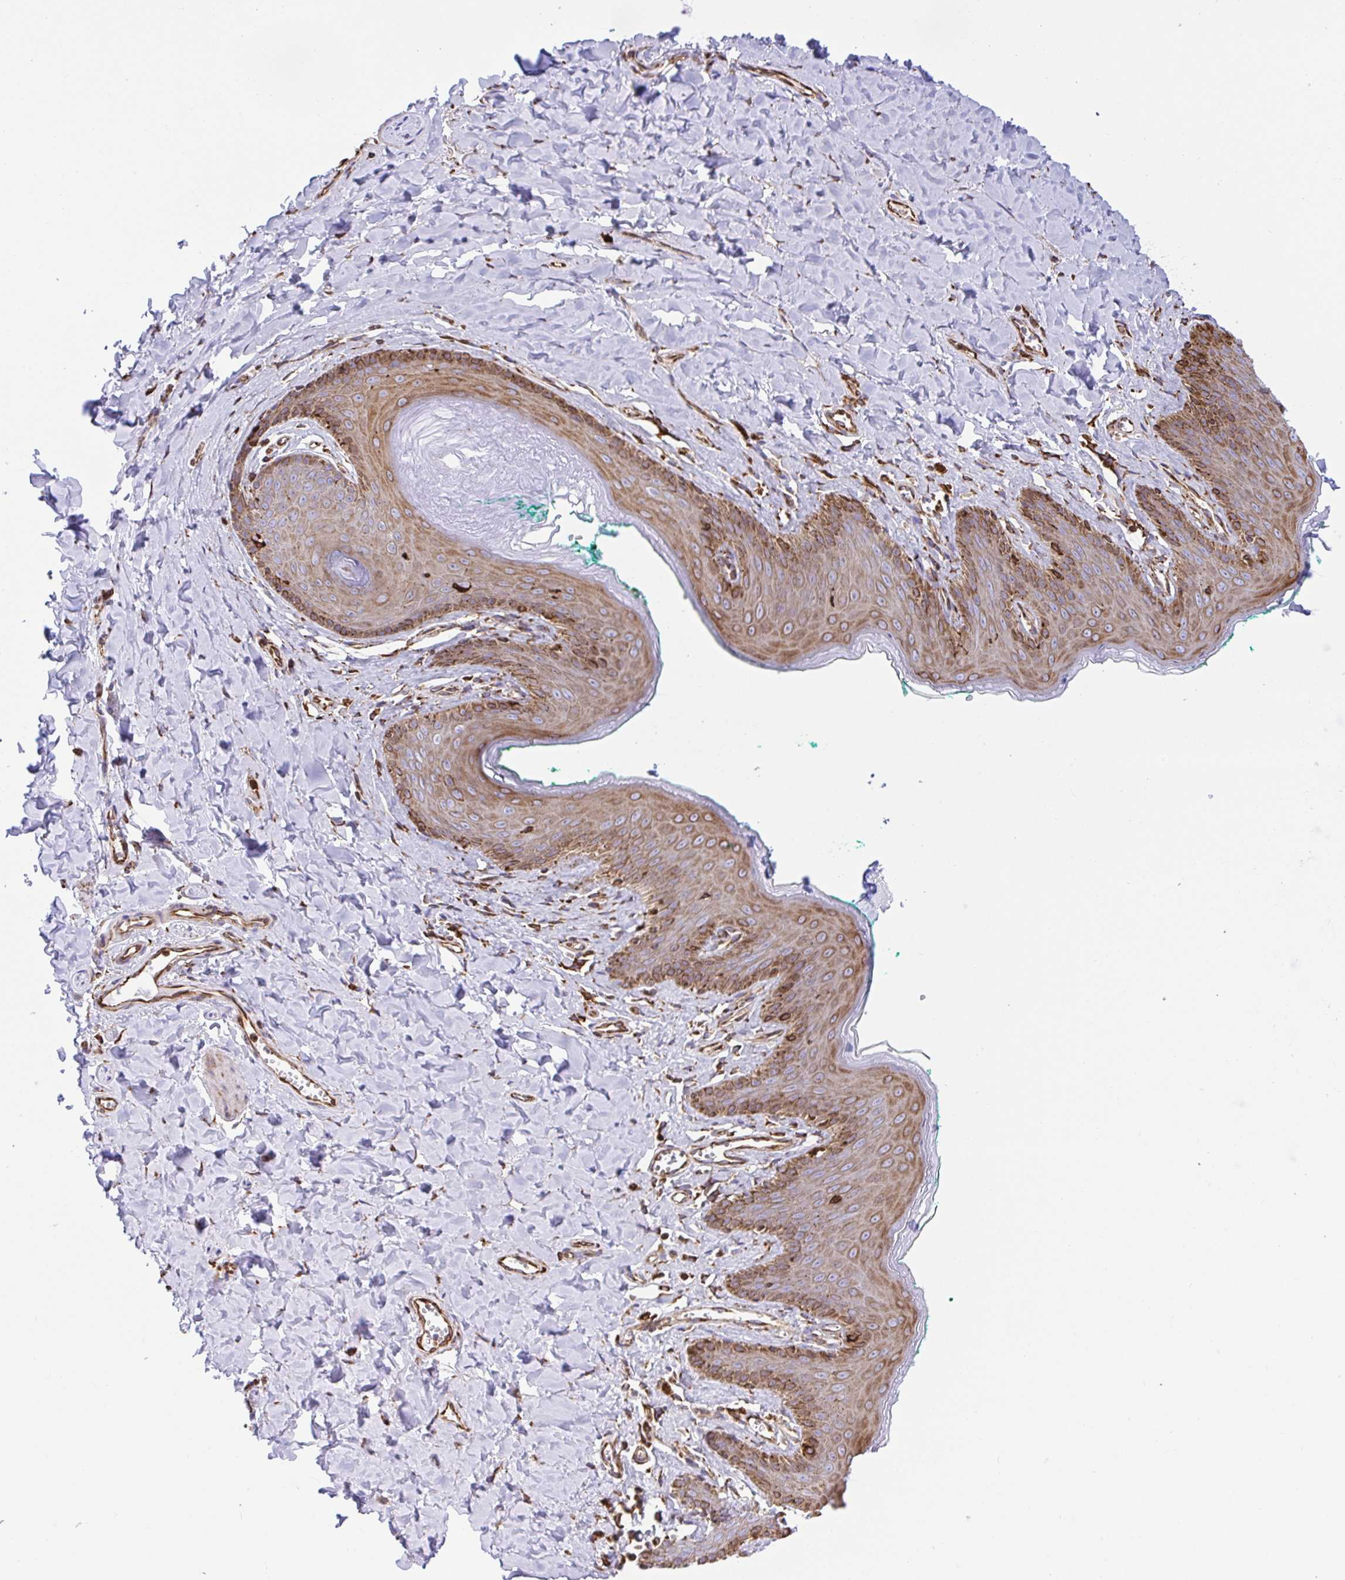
{"staining": {"intensity": "moderate", "quantity": ">75%", "location": "cytoplasmic/membranous"}, "tissue": "skin", "cell_type": "Epidermal cells", "image_type": "normal", "snomed": [{"axis": "morphology", "description": "Normal tissue, NOS"}, {"axis": "topography", "description": "Vulva"}, {"axis": "topography", "description": "Peripheral nerve tissue"}], "caption": "Immunohistochemical staining of unremarkable skin reveals >75% levels of moderate cytoplasmic/membranous protein staining in about >75% of epidermal cells.", "gene": "CLGN", "patient": {"sex": "female", "age": 66}}